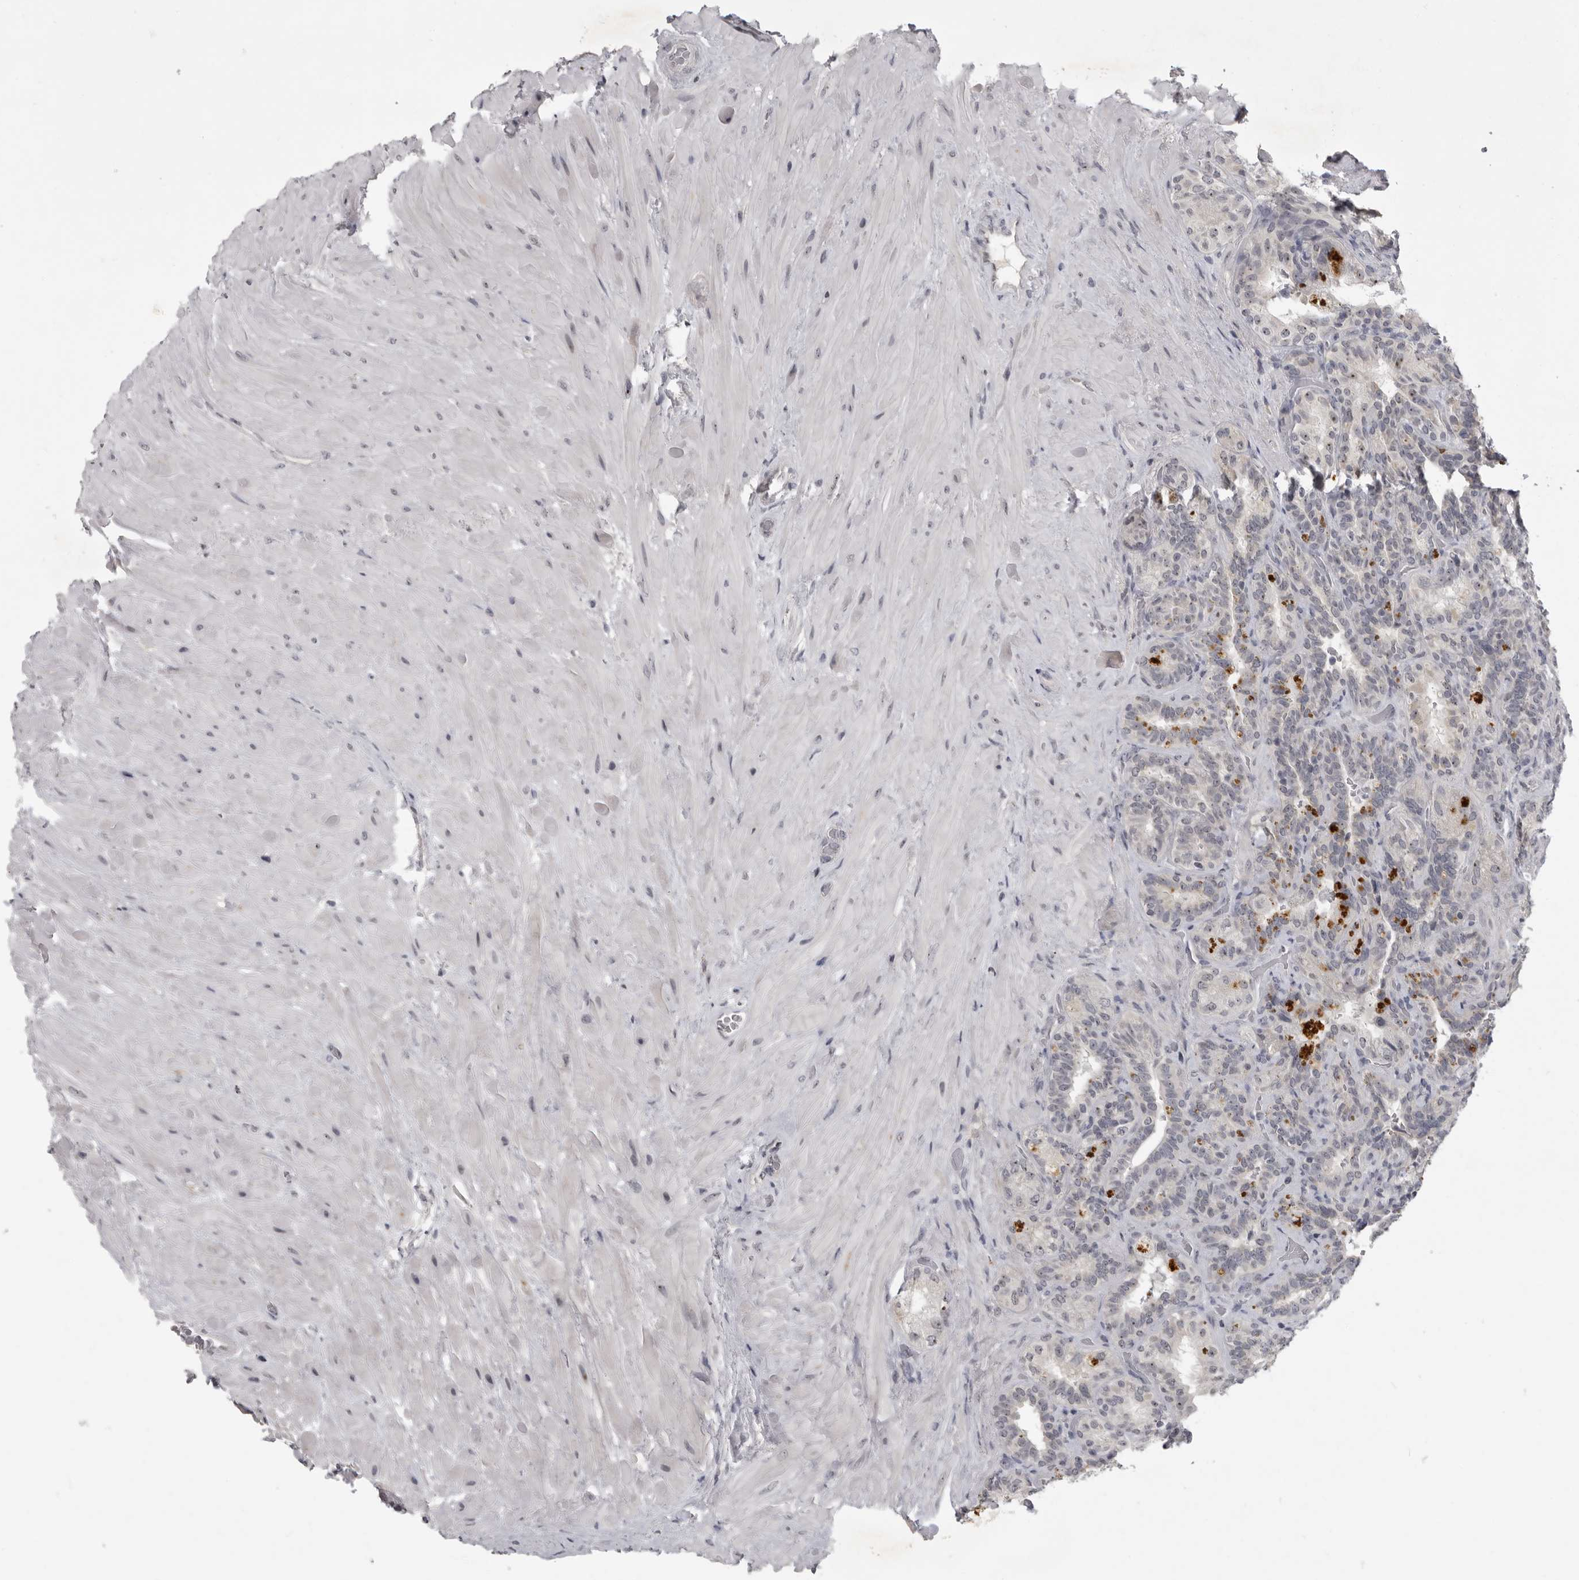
{"staining": {"intensity": "weak", "quantity": "<25%", "location": "nuclear"}, "tissue": "seminal vesicle", "cell_type": "Glandular cells", "image_type": "normal", "snomed": [{"axis": "morphology", "description": "Normal tissue, NOS"}, {"axis": "topography", "description": "Prostate"}, {"axis": "topography", "description": "Seminal veicle"}], "caption": "Immunohistochemical staining of unremarkable seminal vesicle displays no significant positivity in glandular cells.", "gene": "MRTO4", "patient": {"sex": "male", "age": 67}}